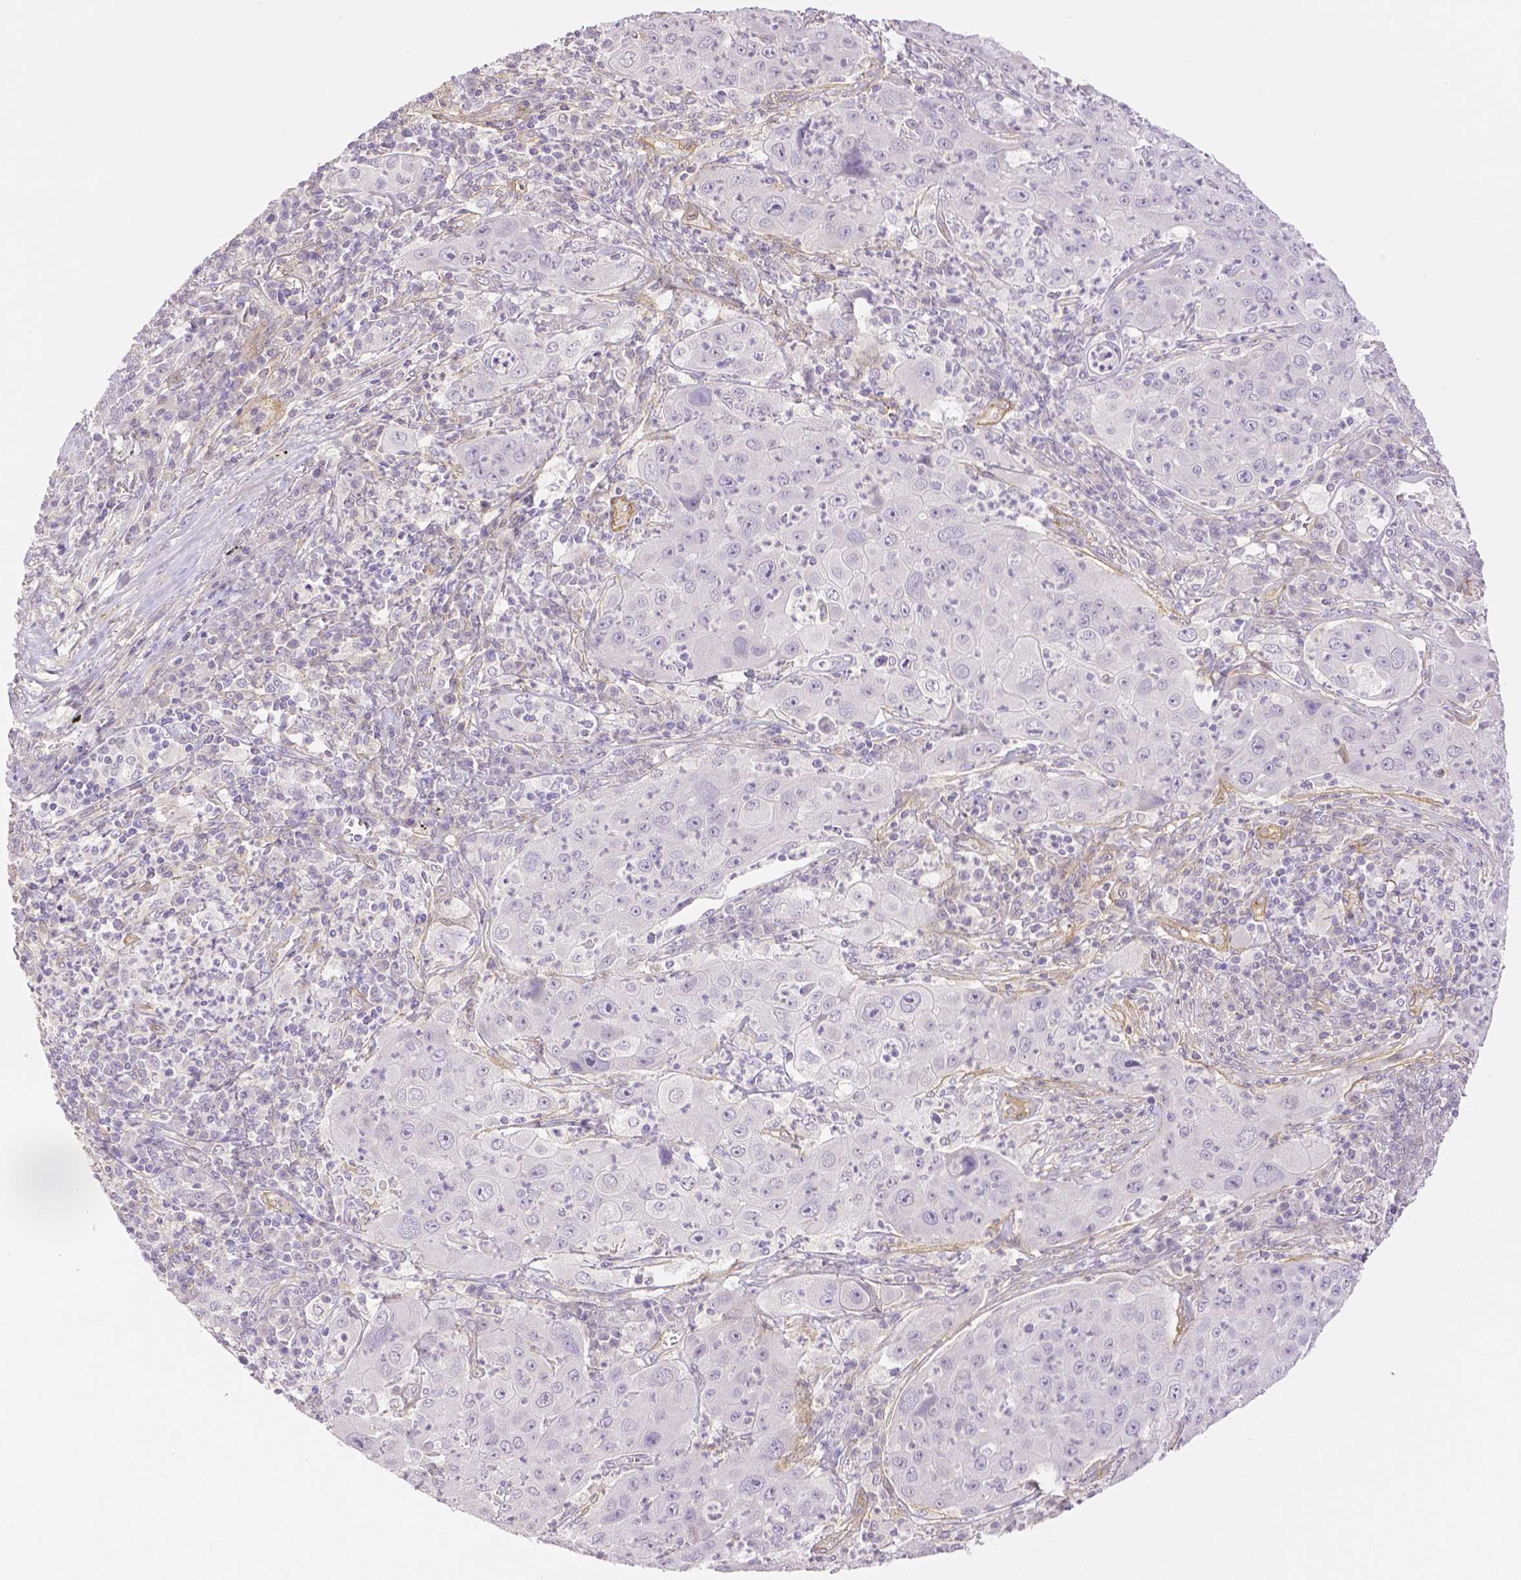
{"staining": {"intensity": "negative", "quantity": "none", "location": "none"}, "tissue": "lung cancer", "cell_type": "Tumor cells", "image_type": "cancer", "snomed": [{"axis": "morphology", "description": "Squamous cell carcinoma, NOS"}, {"axis": "topography", "description": "Lung"}], "caption": "Immunohistochemistry micrograph of neoplastic tissue: lung cancer (squamous cell carcinoma) stained with DAB shows no significant protein positivity in tumor cells. Brightfield microscopy of immunohistochemistry stained with DAB (brown) and hematoxylin (blue), captured at high magnification.", "gene": "THY1", "patient": {"sex": "female", "age": 59}}